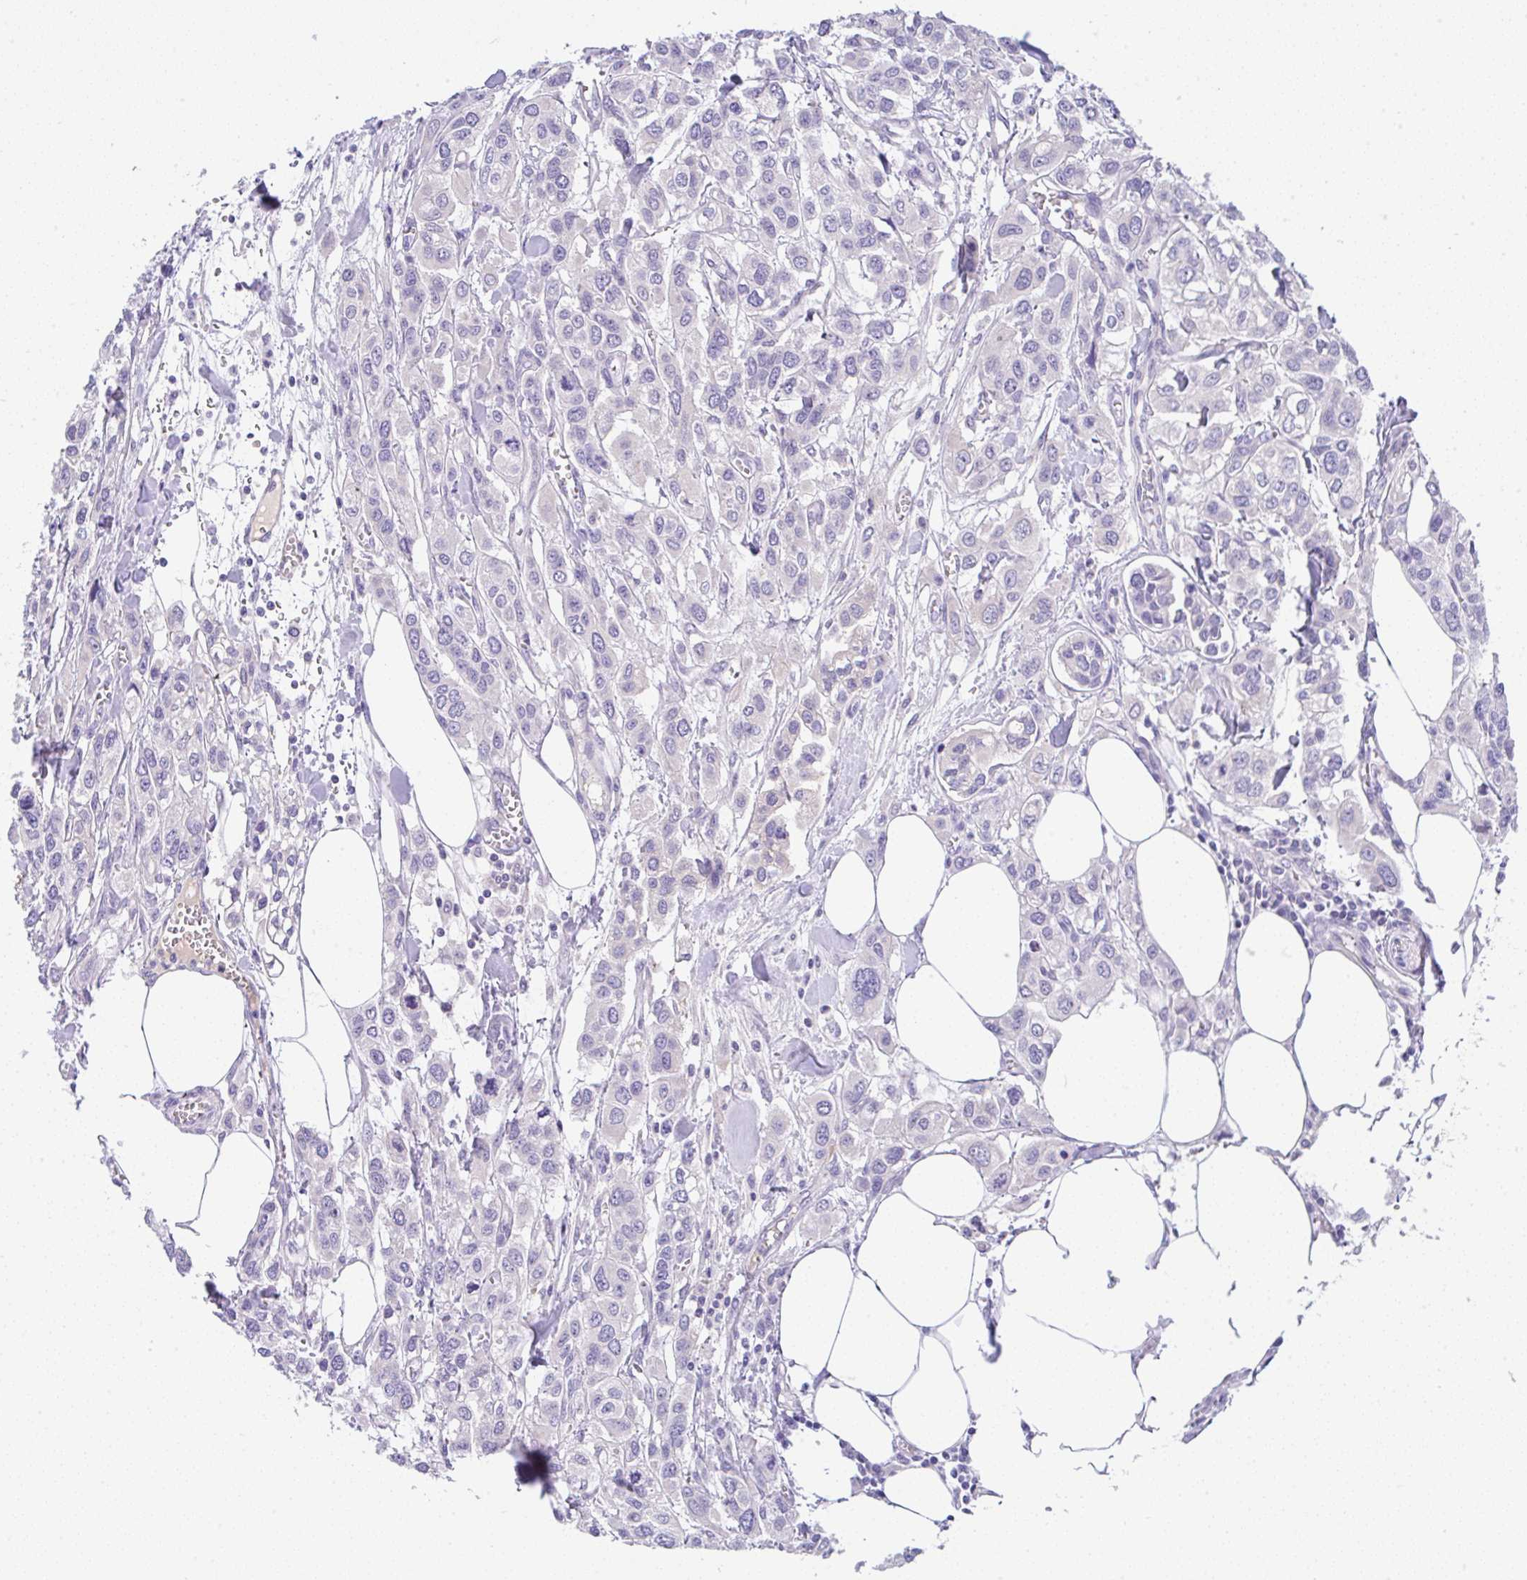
{"staining": {"intensity": "negative", "quantity": "none", "location": "none"}, "tissue": "urothelial cancer", "cell_type": "Tumor cells", "image_type": "cancer", "snomed": [{"axis": "morphology", "description": "Urothelial carcinoma, High grade"}, {"axis": "topography", "description": "Urinary bladder"}], "caption": "High power microscopy photomicrograph of an immunohistochemistry micrograph of urothelial cancer, revealing no significant positivity in tumor cells.", "gene": "SERPINE3", "patient": {"sex": "male", "age": 67}}